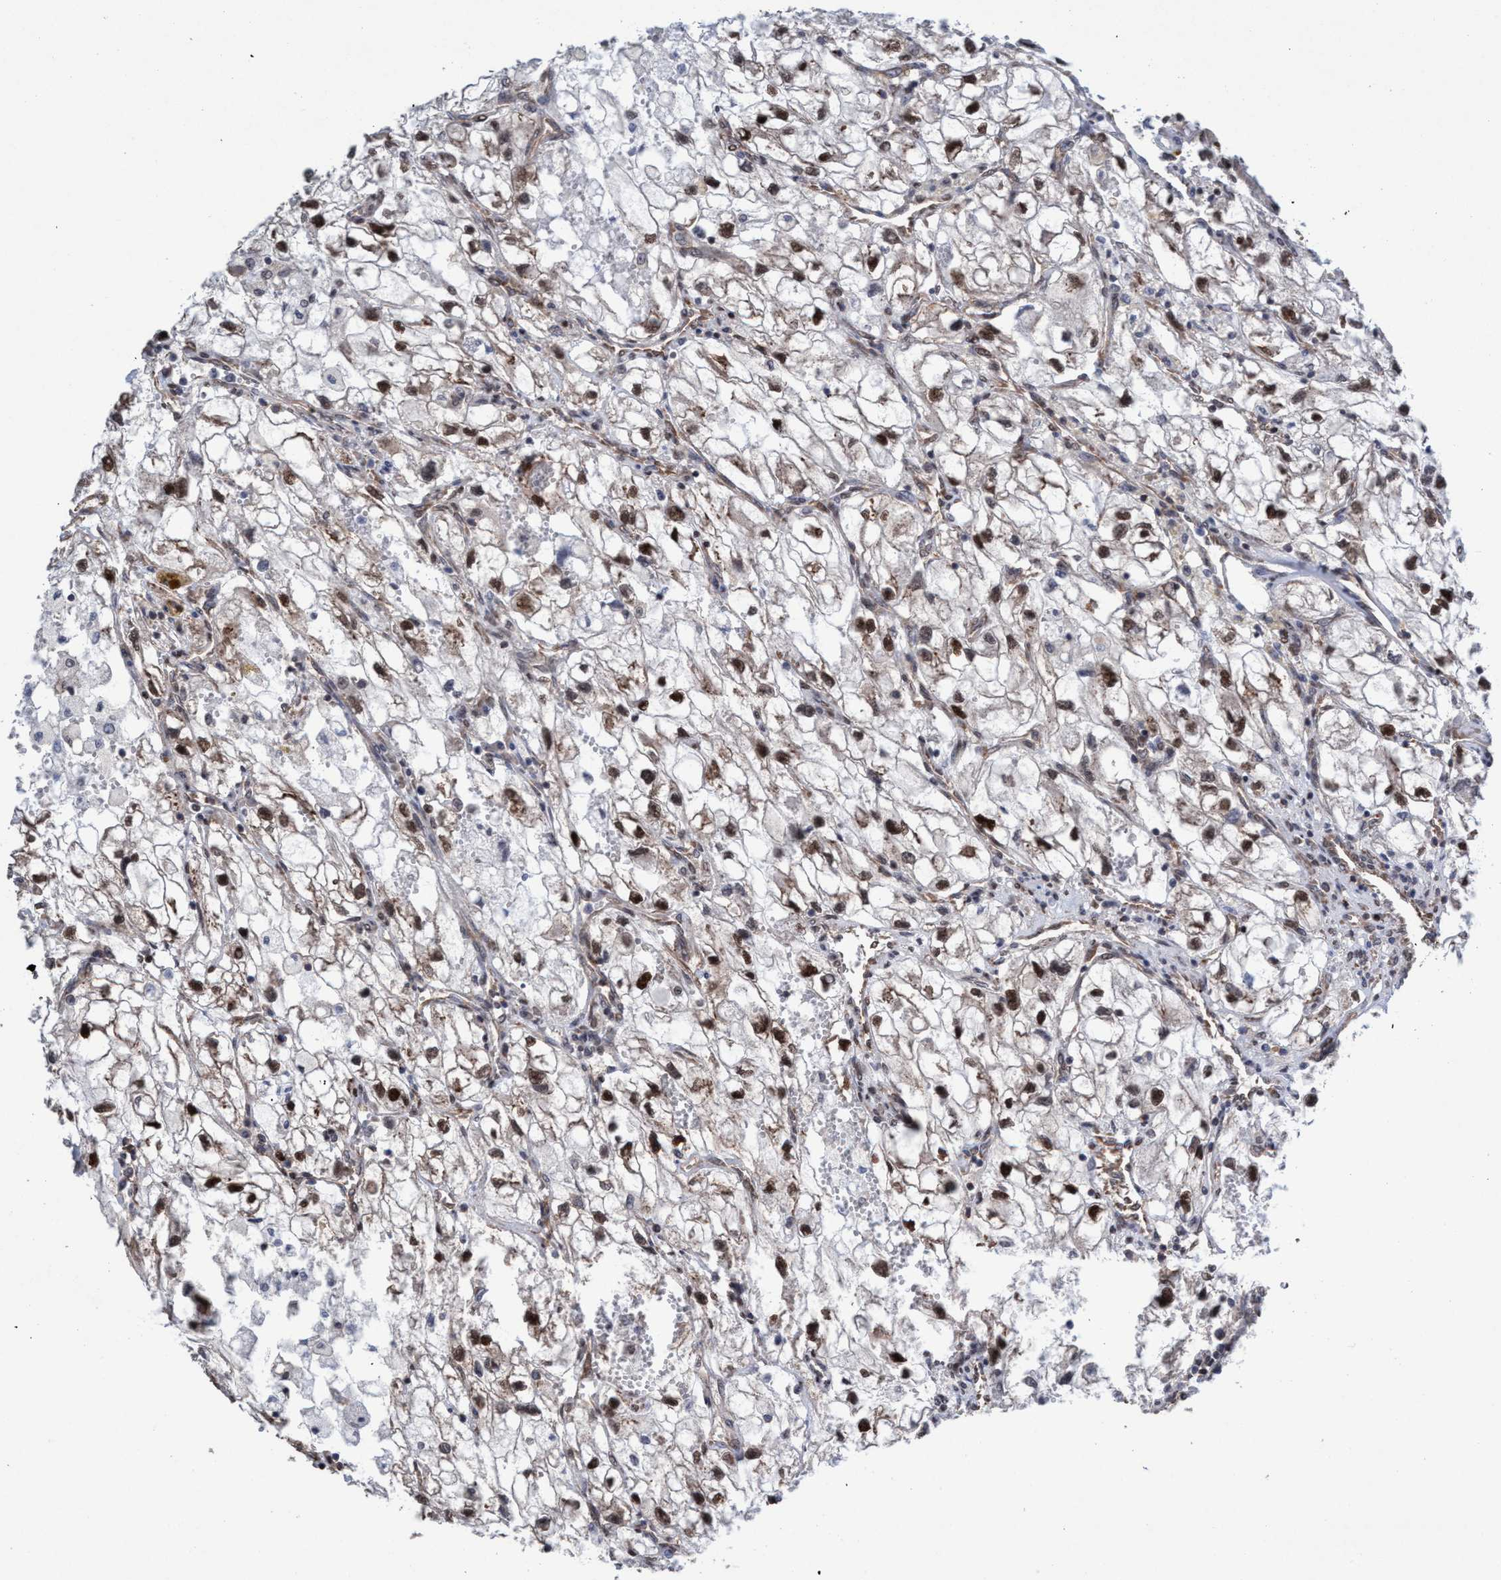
{"staining": {"intensity": "strong", "quantity": ">75%", "location": "cytoplasmic/membranous,nuclear"}, "tissue": "renal cancer", "cell_type": "Tumor cells", "image_type": "cancer", "snomed": [{"axis": "morphology", "description": "Adenocarcinoma, NOS"}, {"axis": "topography", "description": "Kidney"}], "caption": "Brown immunohistochemical staining in renal adenocarcinoma demonstrates strong cytoplasmic/membranous and nuclear expression in approximately >75% of tumor cells.", "gene": "METAP2", "patient": {"sex": "female", "age": 70}}